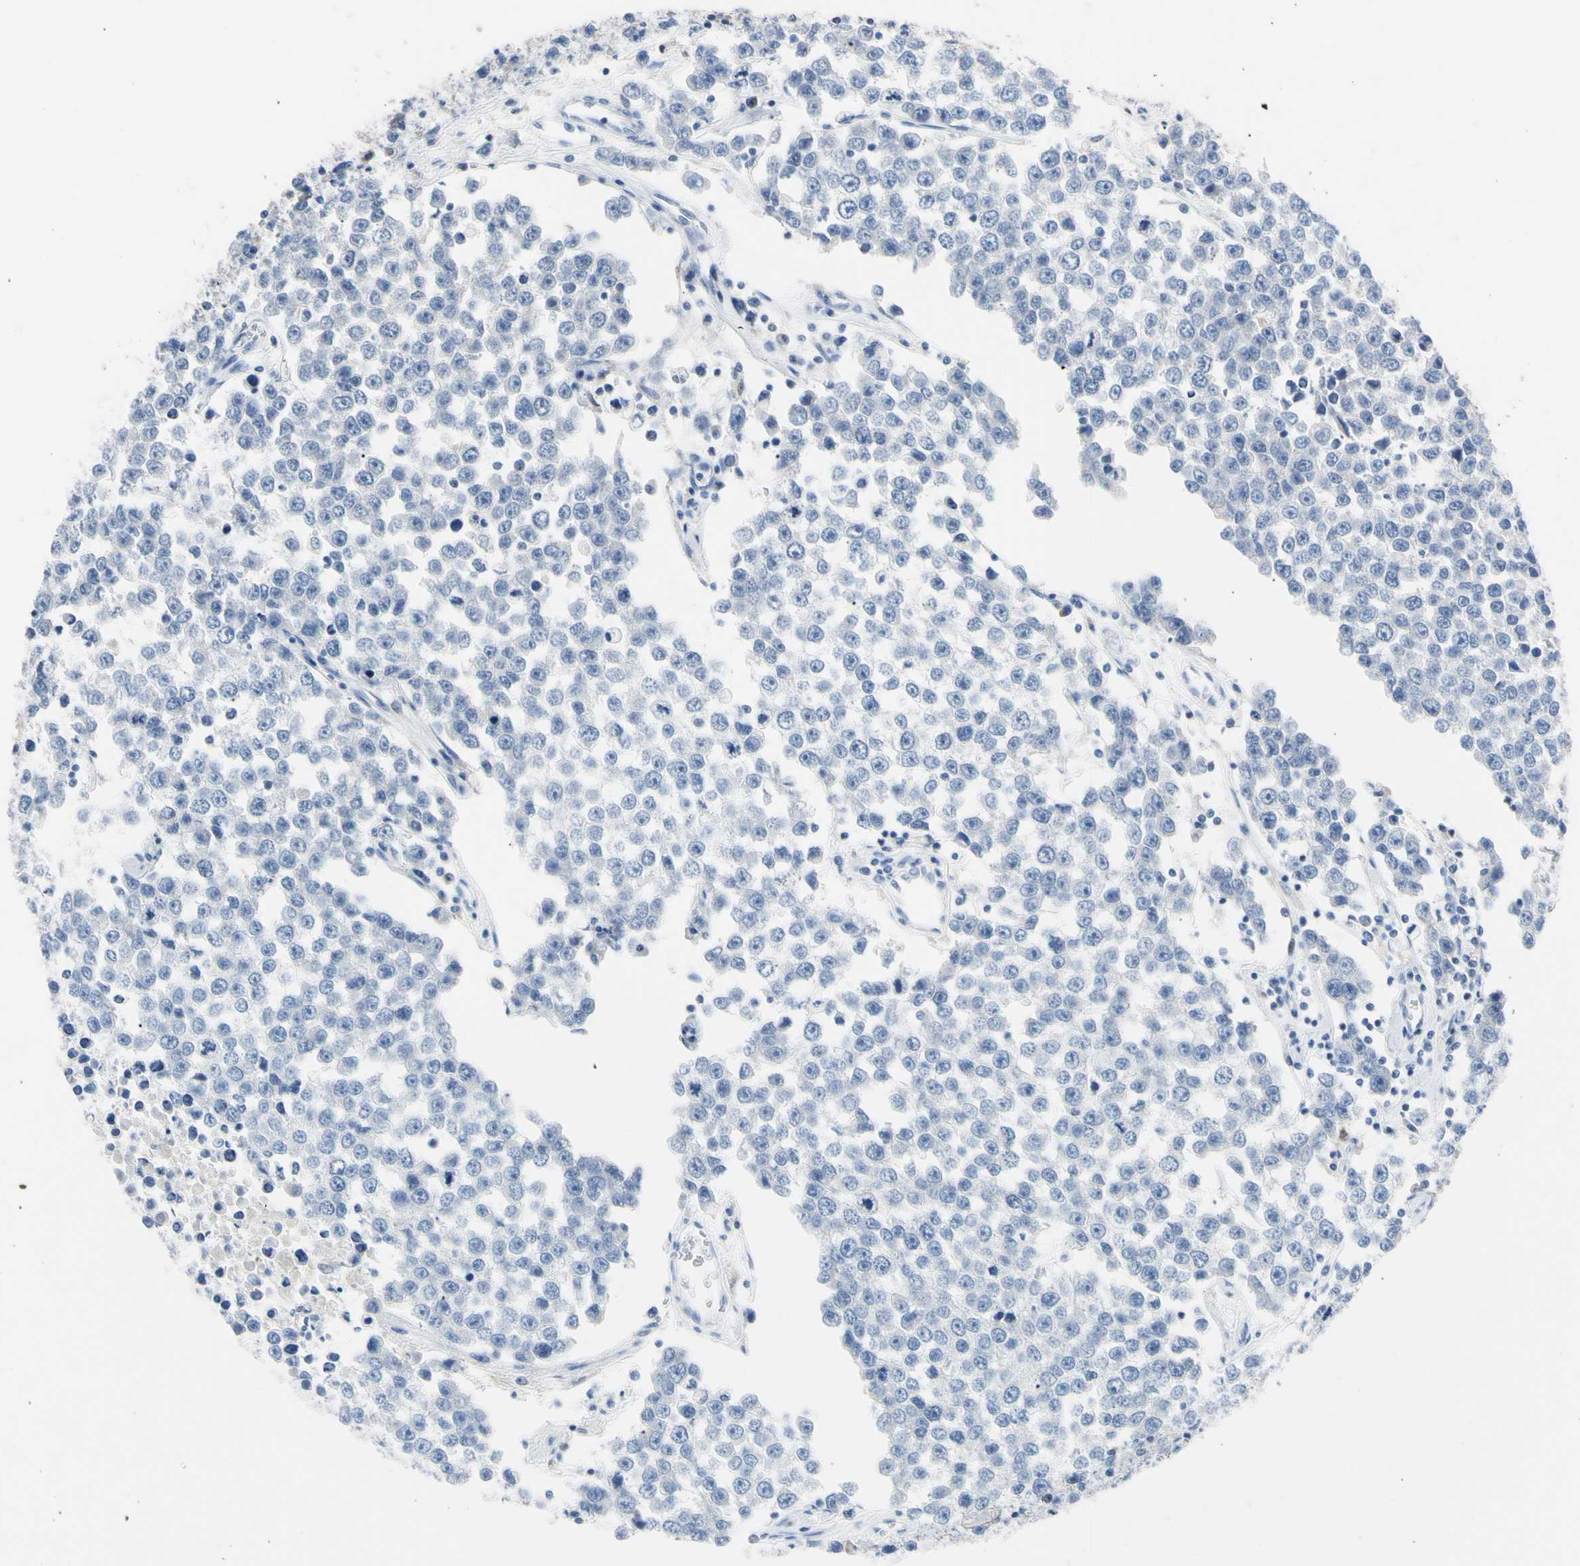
{"staining": {"intensity": "negative", "quantity": "none", "location": "none"}, "tissue": "testis cancer", "cell_type": "Tumor cells", "image_type": "cancer", "snomed": [{"axis": "morphology", "description": "Seminoma, NOS"}, {"axis": "morphology", "description": "Carcinoma, Embryonal, NOS"}, {"axis": "topography", "description": "Testis"}], "caption": "Testis cancer was stained to show a protein in brown. There is no significant expression in tumor cells.", "gene": "NCF4", "patient": {"sex": "male", "age": 52}}